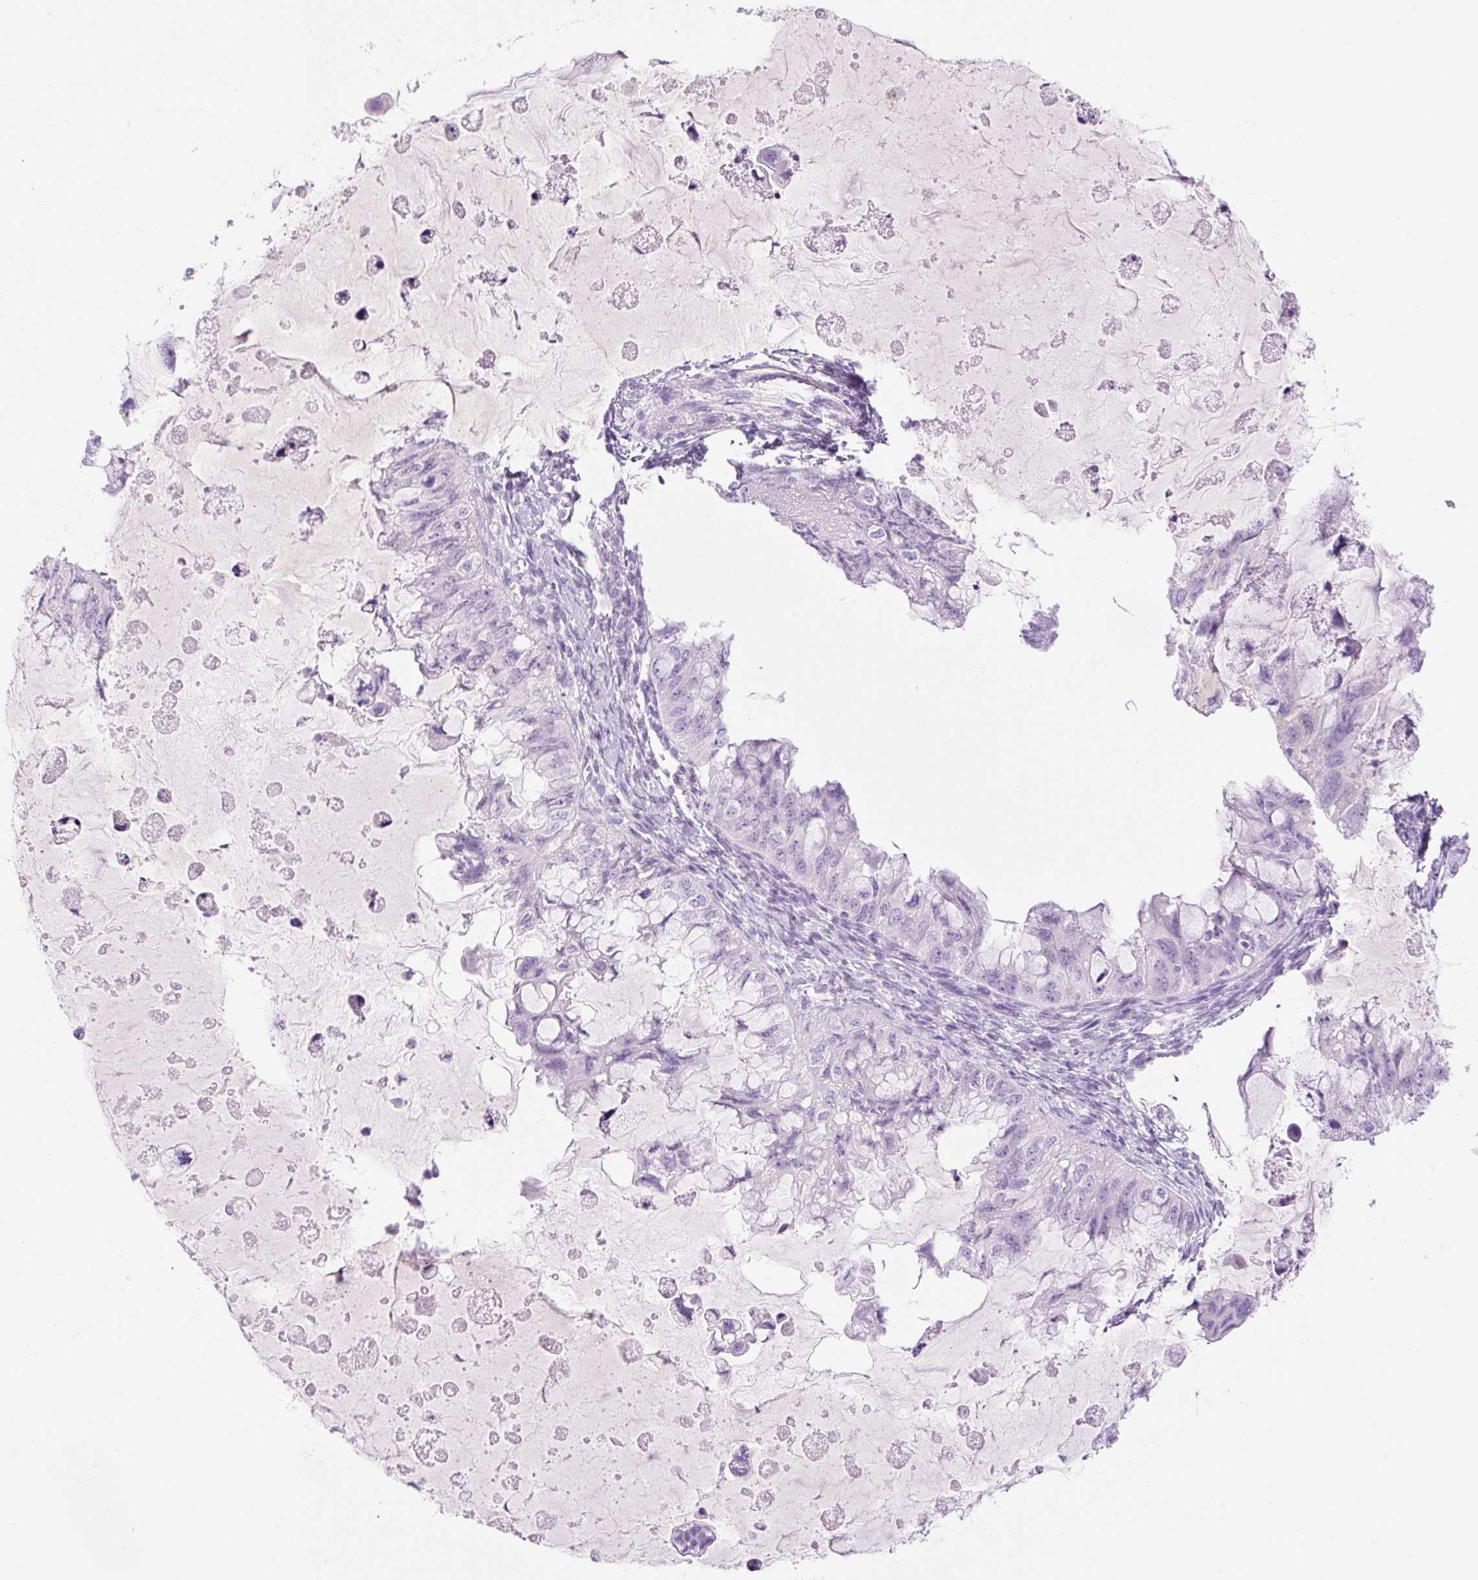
{"staining": {"intensity": "negative", "quantity": "none", "location": "none"}, "tissue": "ovarian cancer", "cell_type": "Tumor cells", "image_type": "cancer", "snomed": [{"axis": "morphology", "description": "Cystadenocarcinoma, mucinous, NOS"}, {"axis": "topography", "description": "Ovary"}], "caption": "Immunohistochemical staining of ovarian mucinous cystadenocarcinoma shows no significant positivity in tumor cells.", "gene": "PALM3", "patient": {"sex": "female", "age": 72}}